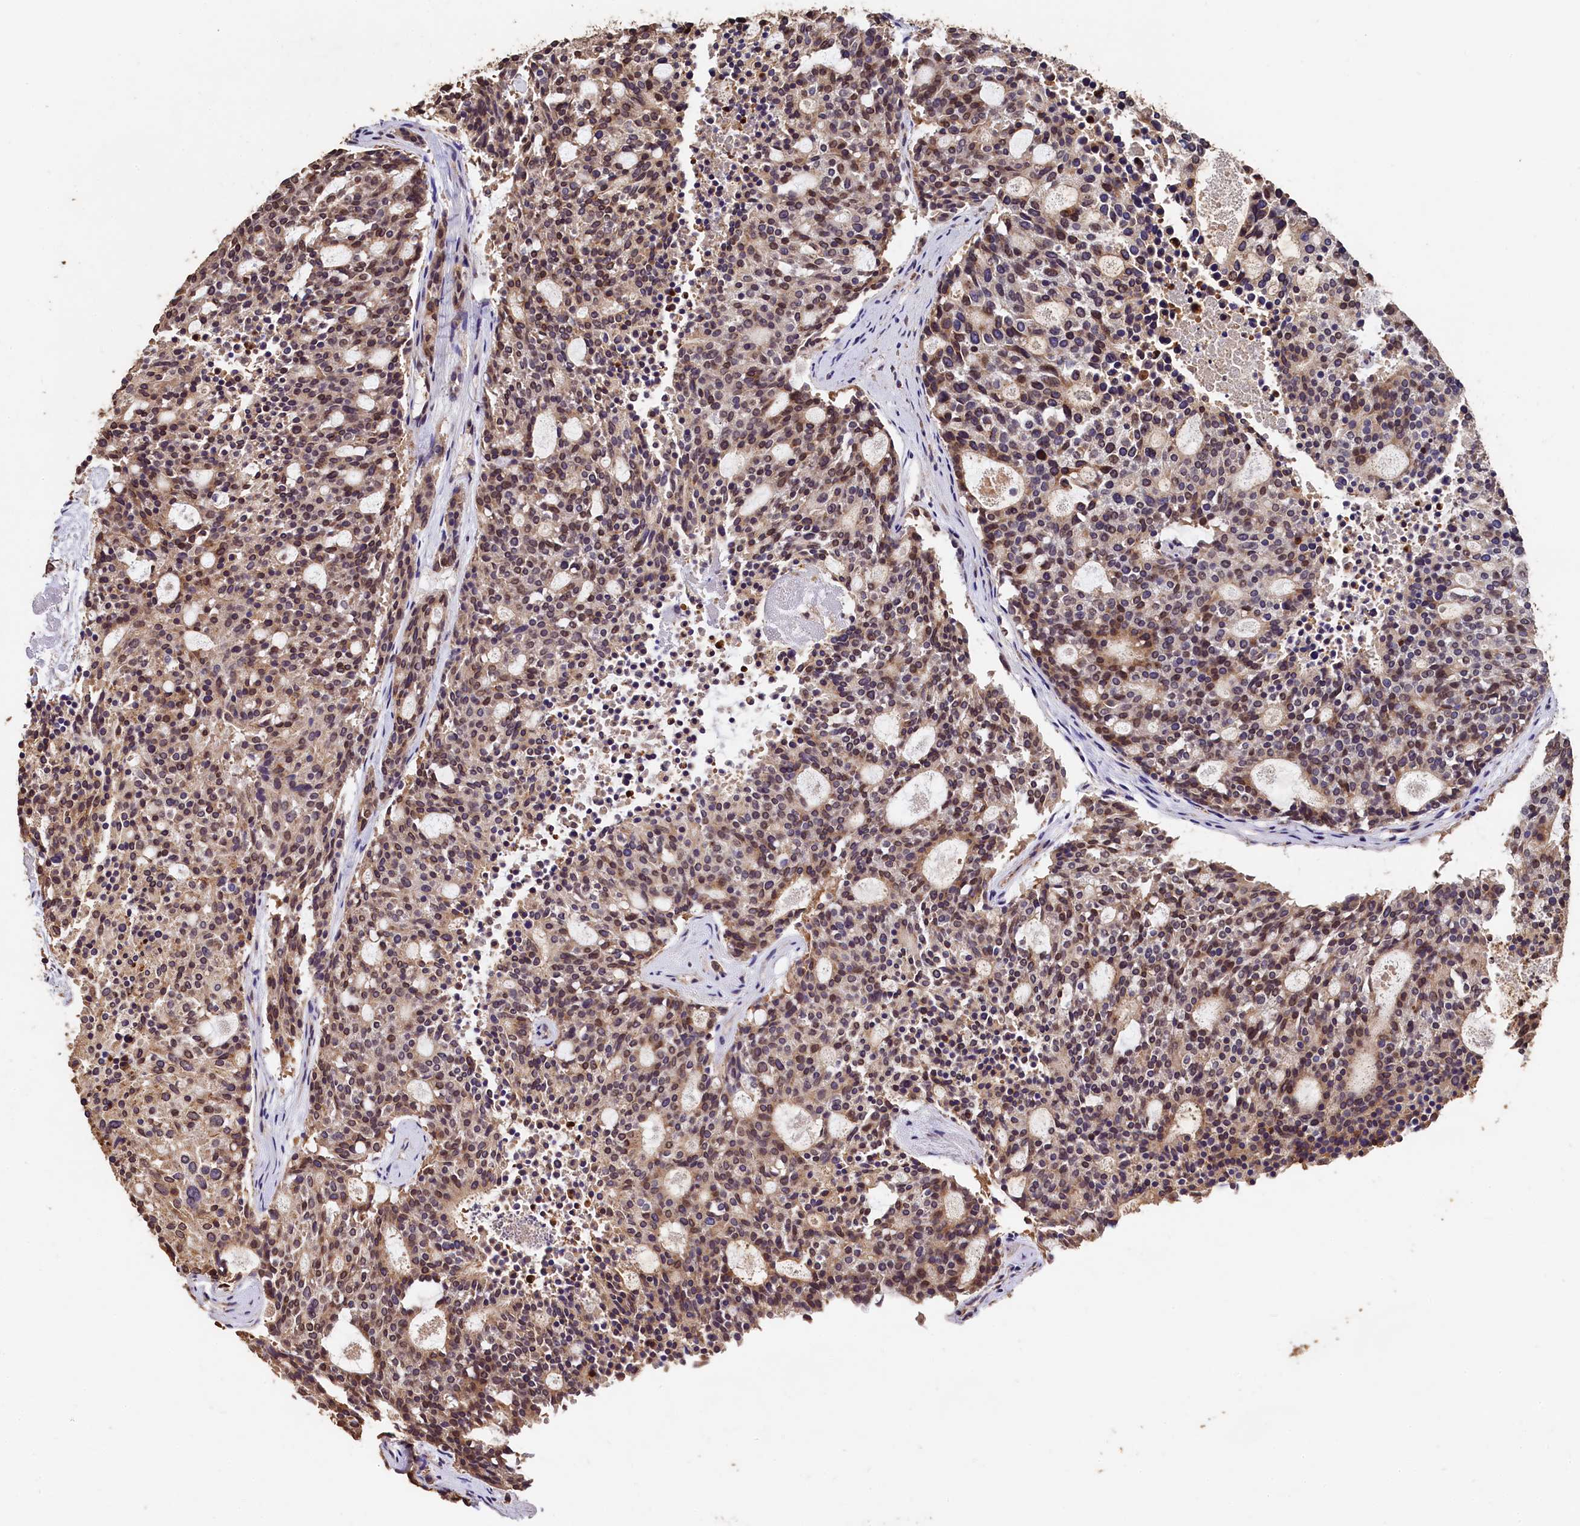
{"staining": {"intensity": "moderate", "quantity": ">75%", "location": "nuclear"}, "tissue": "carcinoid", "cell_type": "Tumor cells", "image_type": "cancer", "snomed": [{"axis": "morphology", "description": "Carcinoid, malignant, NOS"}, {"axis": "topography", "description": "Pancreas"}], "caption": "A high-resolution photomicrograph shows IHC staining of malignant carcinoid, which exhibits moderate nuclear expression in about >75% of tumor cells.", "gene": "LSM4", "patient": {"sex": "female", "age": 54}}